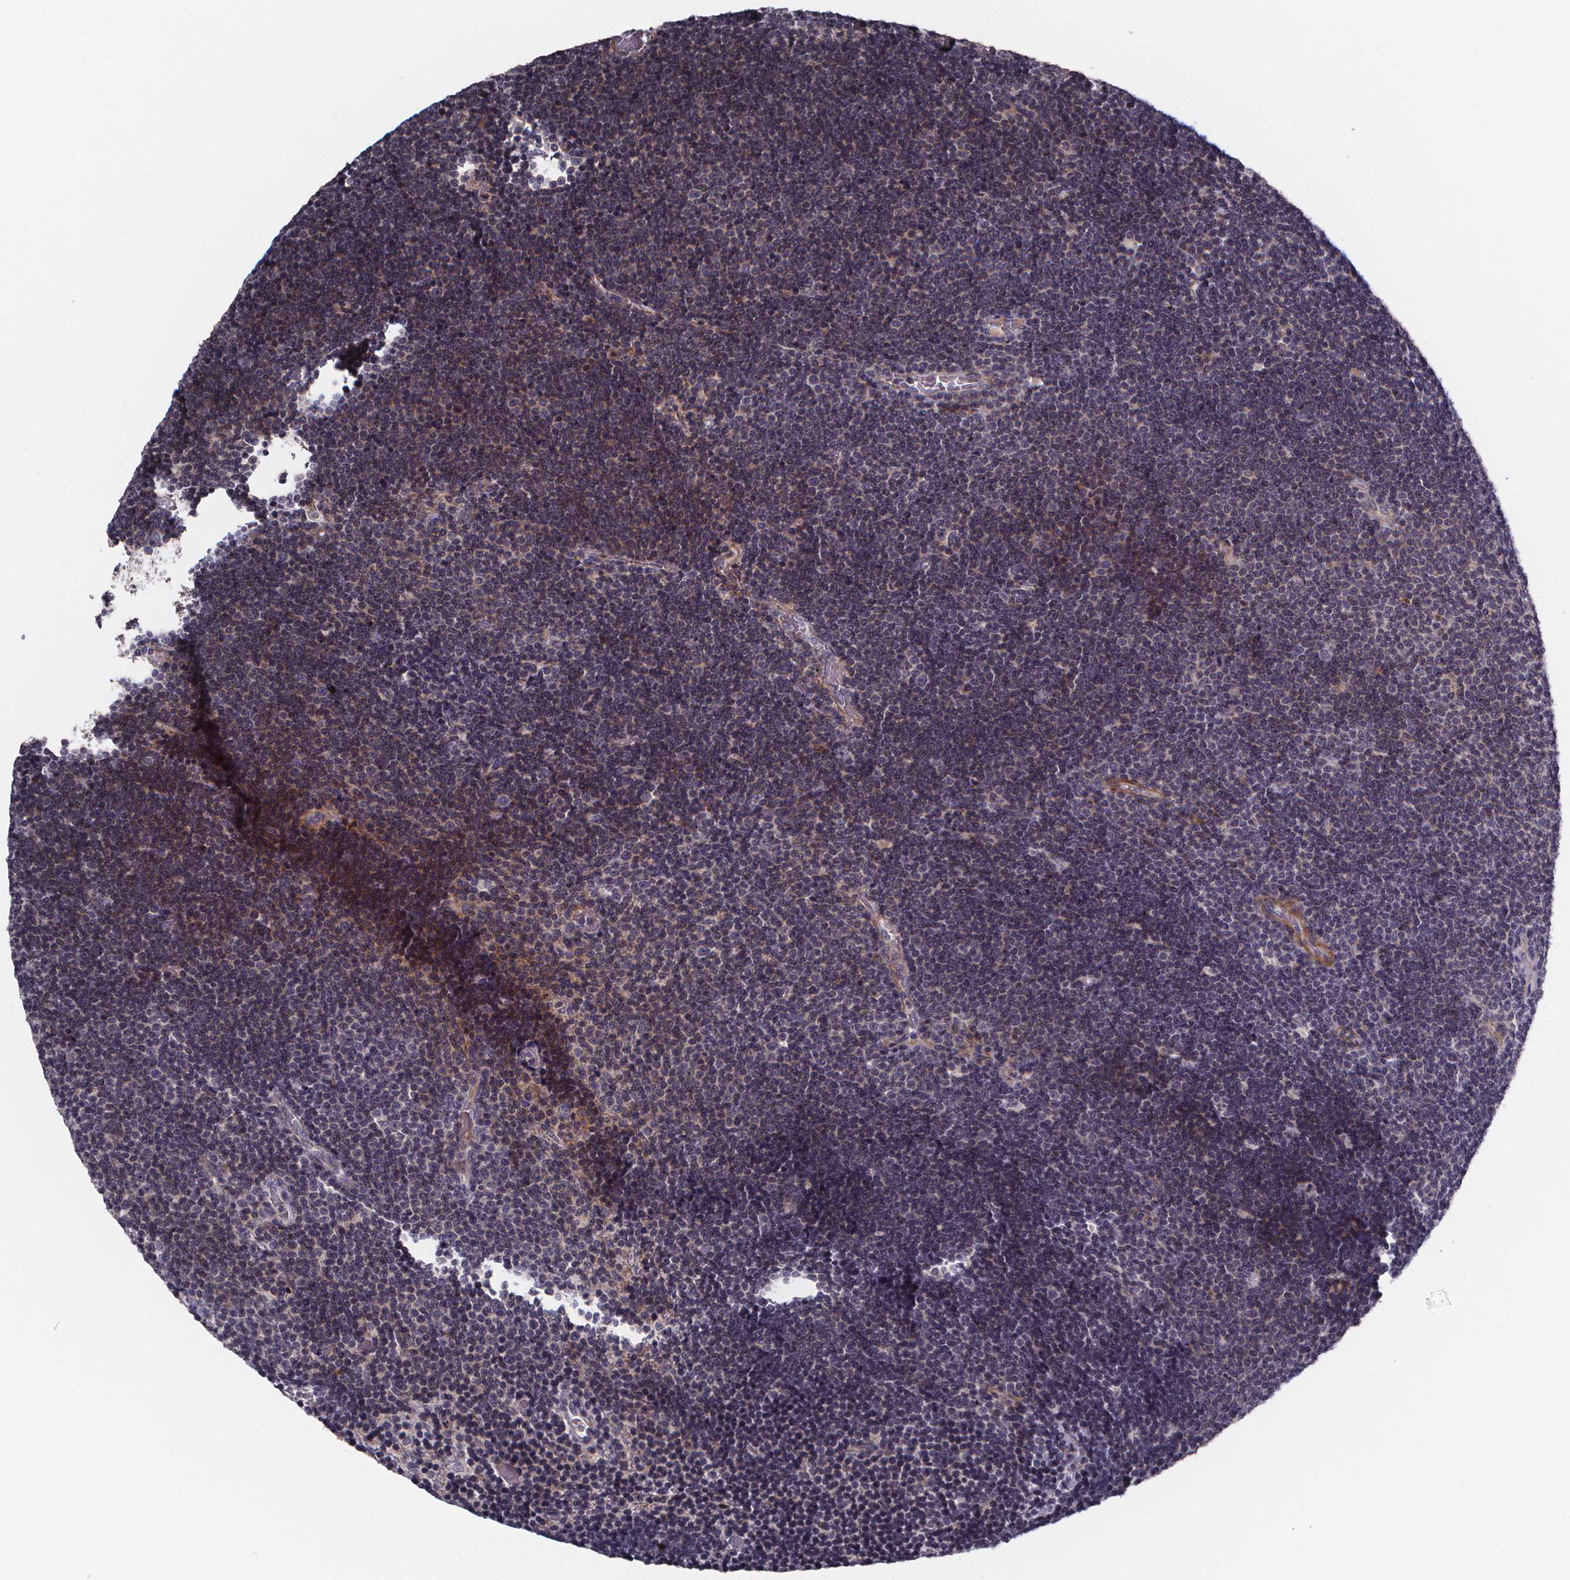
{"staining": {"intensity": "negative", "quantity": "none", "location": "none"}, "tissue": "lymphoma", "cell_type": "Tumor cells", "image_type": "cancer", "snomed": [{"axis": "morphology", "description": "Malignant lymphoma, non-Hodgkin's type, Low grade"}, {"axis": "topography", "description": "Brain"}], "caption": "This is an immunohistochemistry (IHC) histopathology image of lymphoma. There is no expression in tumor cells.", "gene": "FBXW2", "patient": {"sex": "female", "age": 66}}